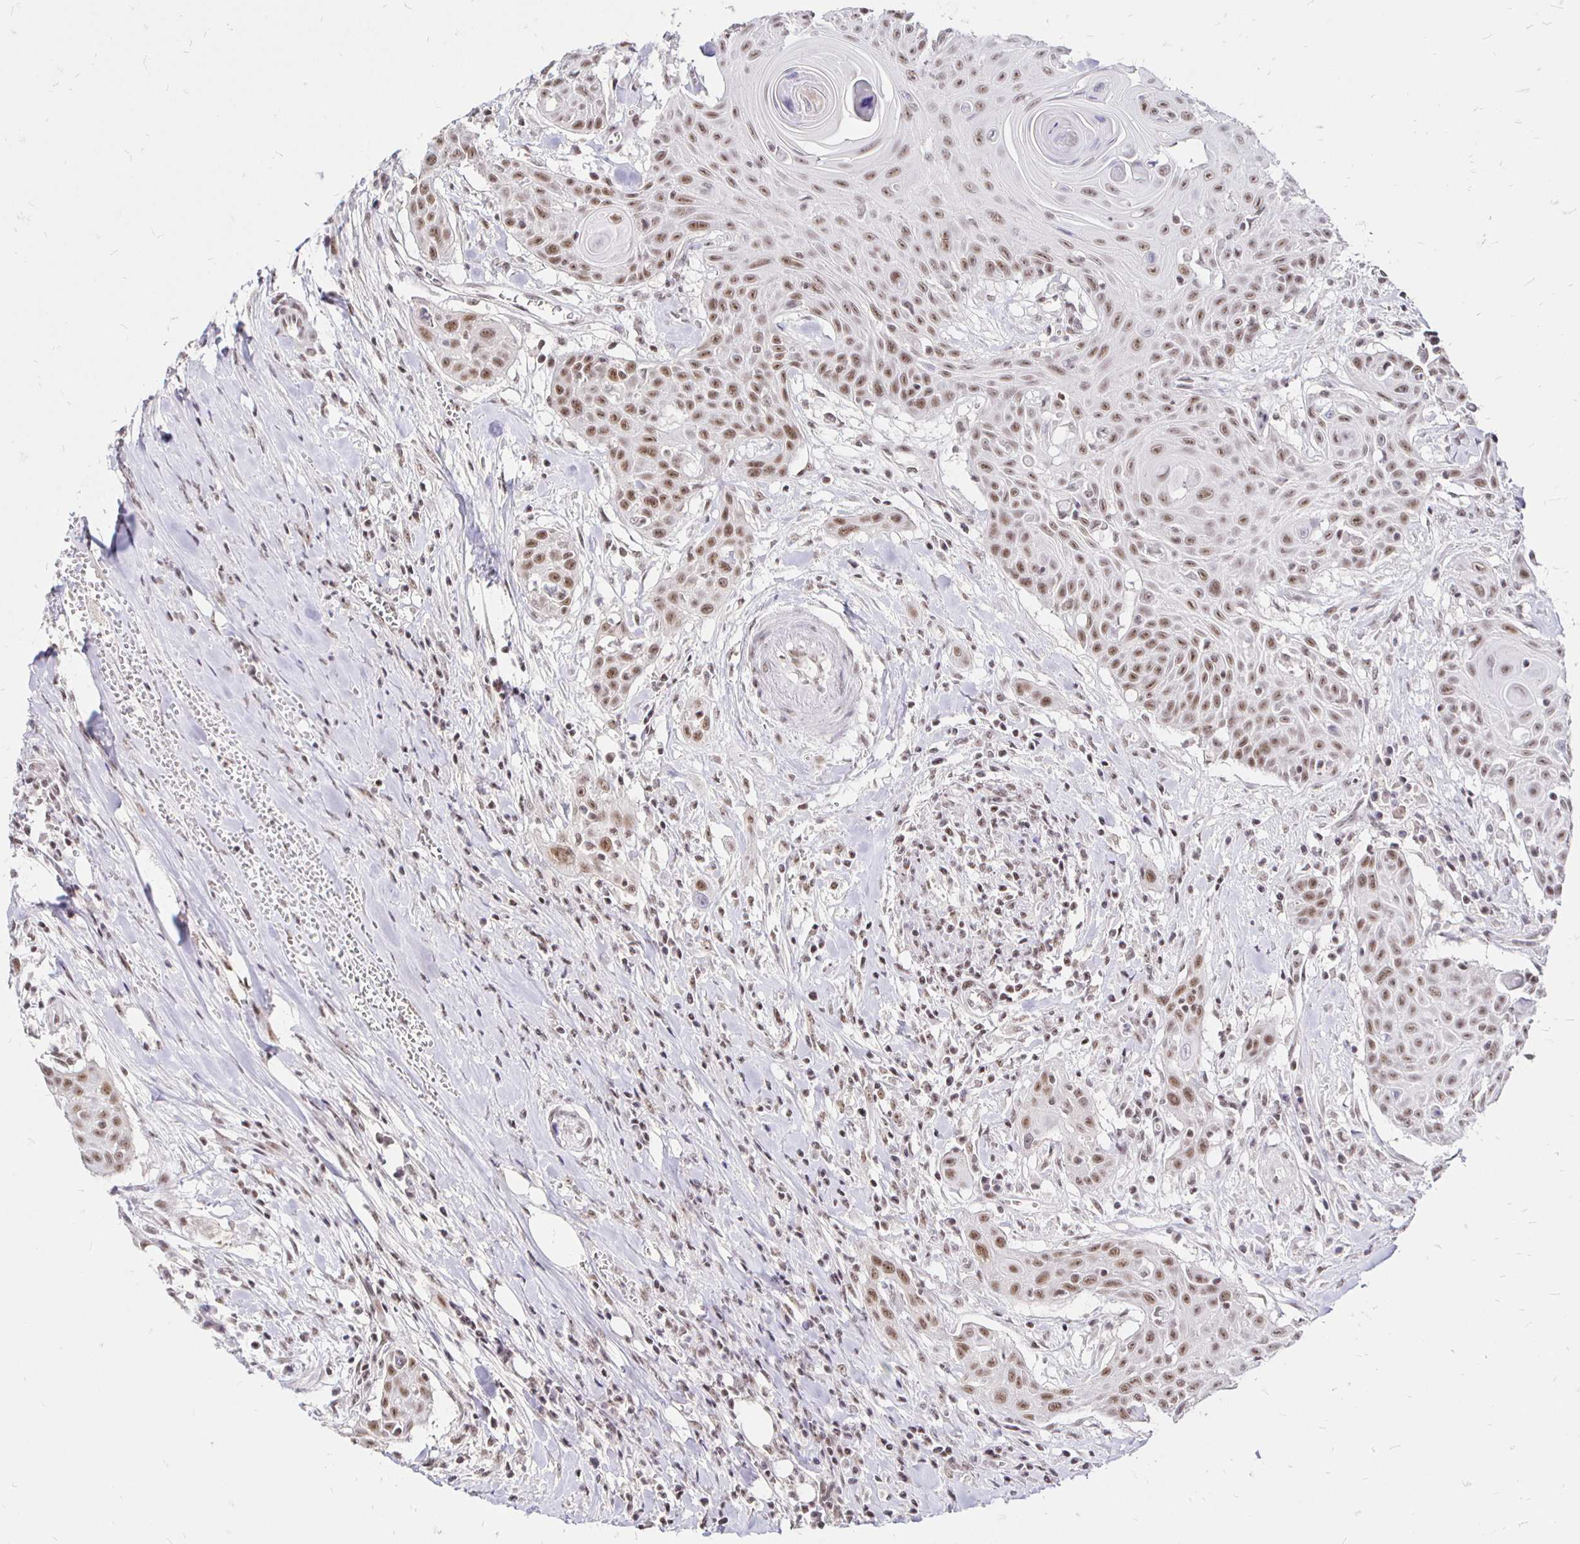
{"staining": {"intensity": "weak", "quantity": ">75%", "location": "nuclear"}, "tissue": "head and neck cancer", "cell_type": "Tumor cells", "image_type": "cancer", "snomed": [{"axis": "morphology", "description": "Squamous cell carcinoma, NOS"}, {"axis": "topography", "description": "Lymph node"}, {"axis": "topography", "description": "Salivary gland"}, {"axis": "topography", "description": "Head-Neck"}], "caption": "The immunohistochemical stain shows weak nuclear staining in tumor cells of head and neck cancer tissue.", "gene": "SIN3A", "patient": {"sex": "female", "age": 74}}